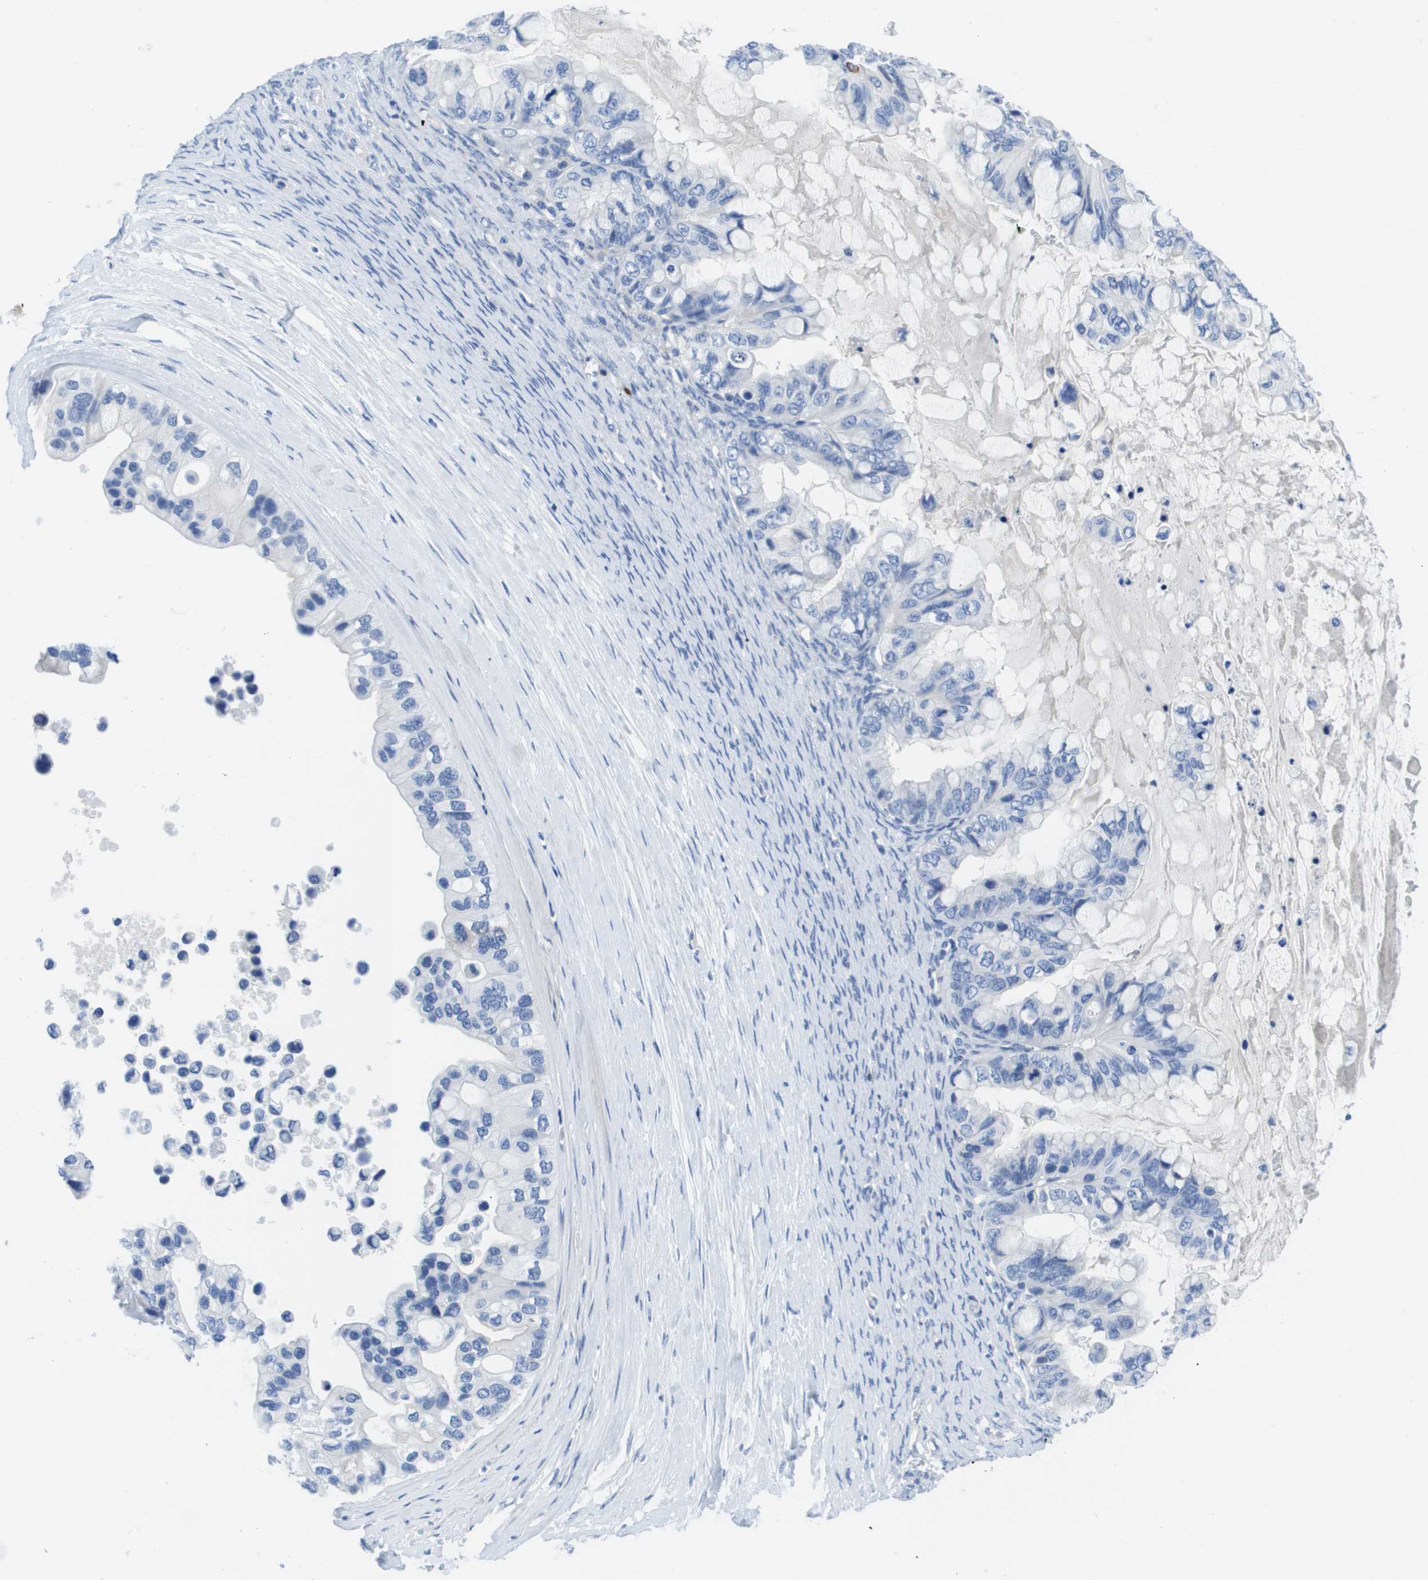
{"staining": {"intensity": "negative", "quantity": "none", "location": "none"}, "tissue": "ovarian cancer", "cell_type": "Tumor cells", "image_type": "cancer", "snomed": [{"axis": "morphology", "description": "Cystadenocarcinoma, mucinous, NOS"}, {"axis": "topography", "description": "Ovary"}], "caption": "A photomicrograph of human mucinous cystadenocarcinoma (ovarian) is negative for staining in tumor cells.", "gene": "MS4A1", "patient": {"sex": "female", "age": 80}}